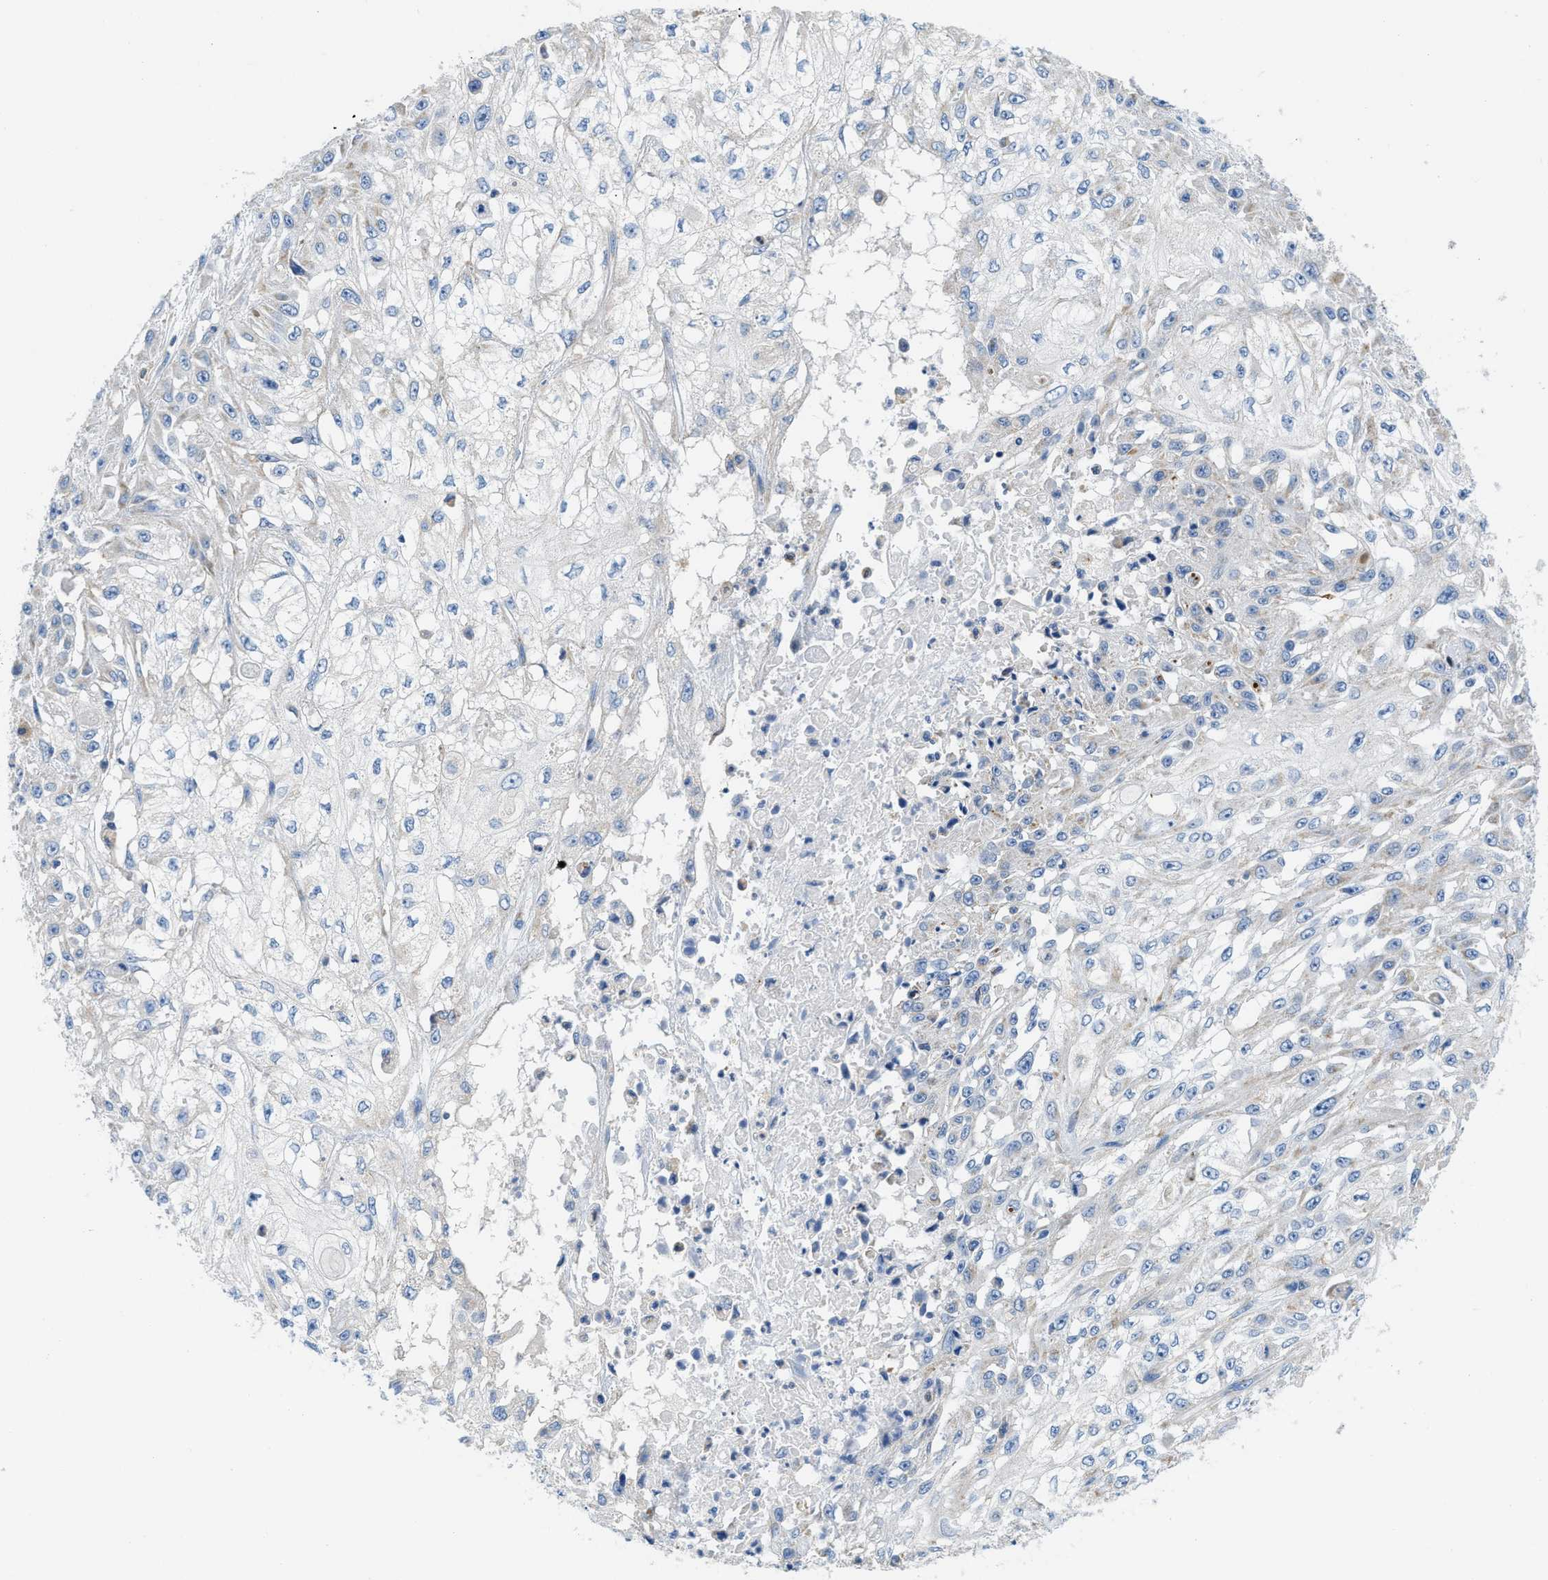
{"staining": {"intensity": "weak", "quantity": "<25%", "location": "cytoplasmic/membranous"}, "tissue": "skin cancer", "cell_type": "Tumor cells", "image_type": "cancer", "snomed": [{"axis": "morphology", "description": "Squamous cell carcinoma, NOS"}, {"axis": "morphology", "description": "Squamous cell carcinoma, metastatic, NOS"}, {"axis": "topography", "description": "Skin"}, {"axis": "topography", "description": "Lymph node"}], "caption": "This is an immunohistochemistry (IHC) photomicrograph of skin cancer. There is no staining in tumor cells.", "gene": "SLC25A13", "patient": {"sex": "male", "age": 75}}